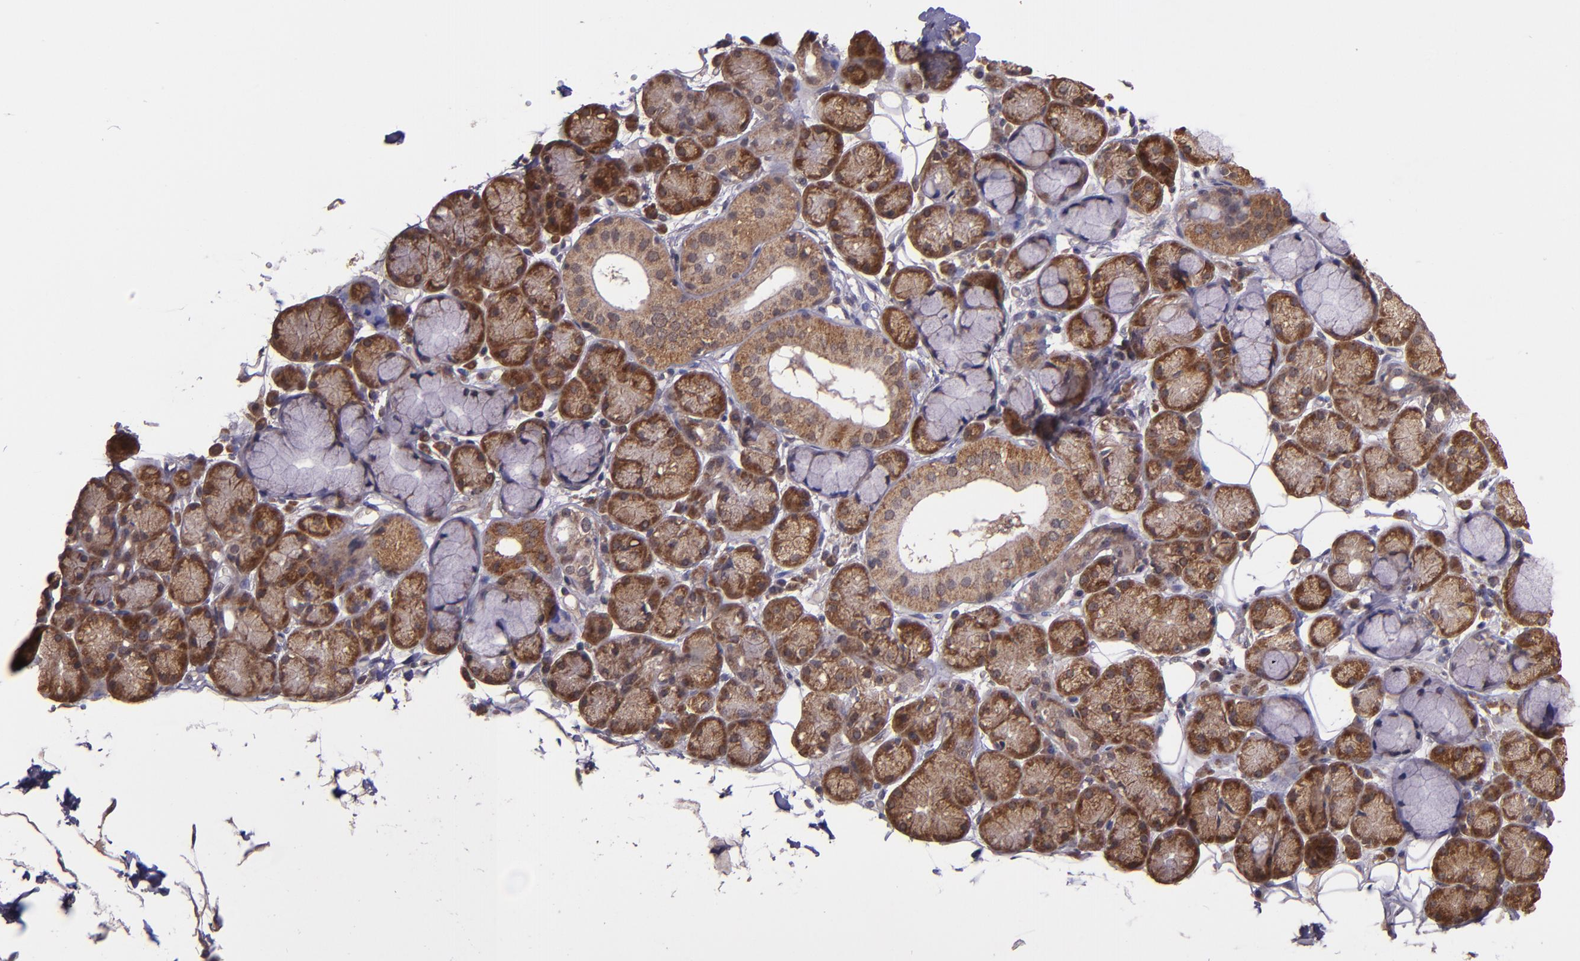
{"staining": {"intensity": "strong", "quantity": ">75%", "location": "cytoplasmic/membranous"}, "tissue": "salivary gland", "cell_type": "Glandular cells", "image_type": "normal", "snomed": [{"axis": "morphology", "description": "Normal tissue, NOS"}, {"axis": "topography", "description": "Skeletal muscle"}, {"axis": "topography", "description": "Oral tissue"}, {"axis": "topography", "description": "Salivary gland"}, {"axis": "topography", "description": "Peripheral nerve tissue"}], "caption": "An image of salivary gland stained for a protein reveals strong cytoplasmic/membranous brown staining in glandular cells. (Brightfield microscopy of DAB IHC at high magnification).", "gene": "USP51", "patient": {"sex": "male", "age": 54}}